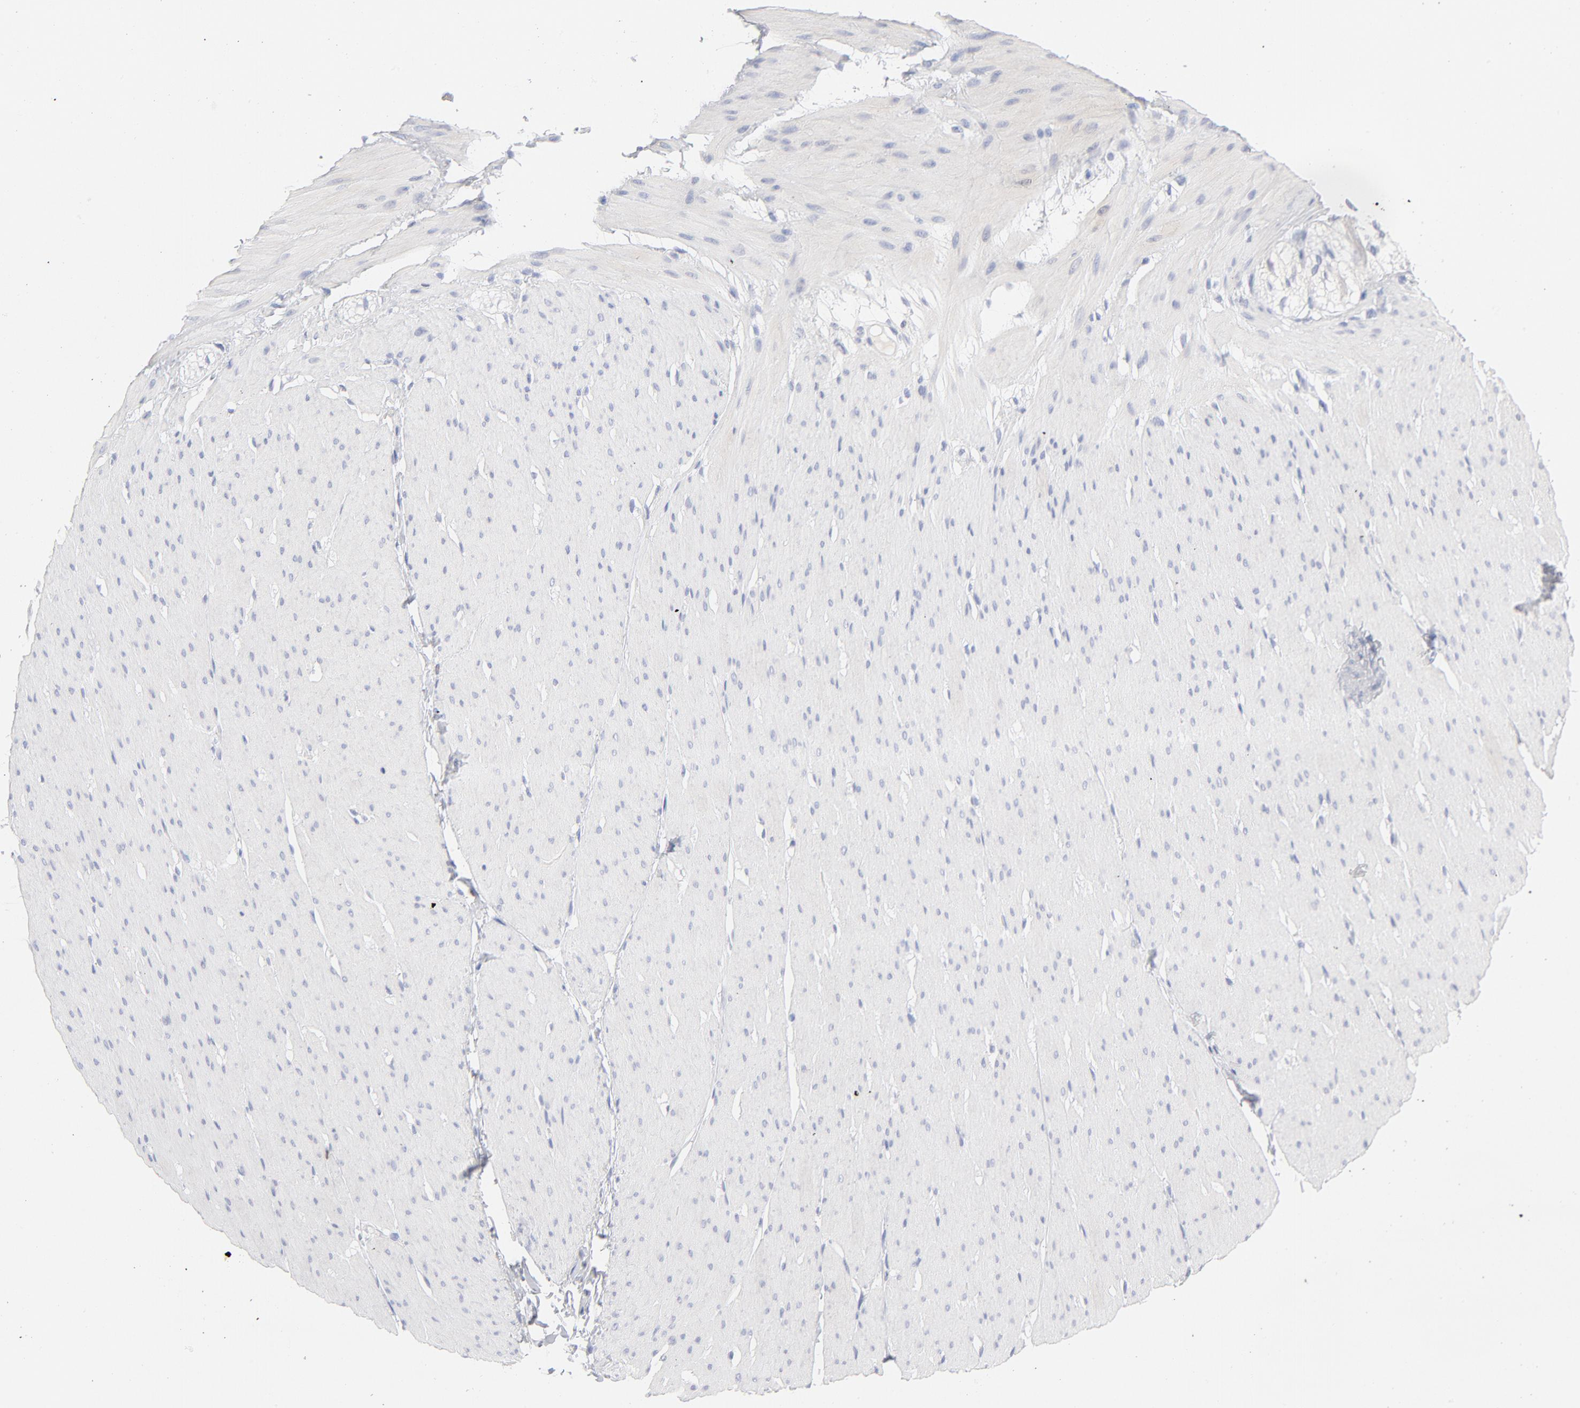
{"staining": {"intensity": "negative", "quantity": "none", "location": "none"}, "tissue": "smooth muscle", "cell_type": "Smooth muscle cells", "image_type": "normal", "snomed": [{"axis": "morphology", "description": "Normal tissue, NOS"}, {"axis": "topography", "description": "Smooth muscle"}, {"axis": "topography", "description": "Colon"}], "caption": "IHC micrograph of unremarkable human smooth muscle stained for a protein (brown), which shows no staining in smooth muscle cells. Brightfield microscopy of immunohistochemistry stained with DAB (brown) and hematoxylin (blue), captured at high magnification.", "gene": "MCM7", "patient": {"sex": "male", "age": 67}}